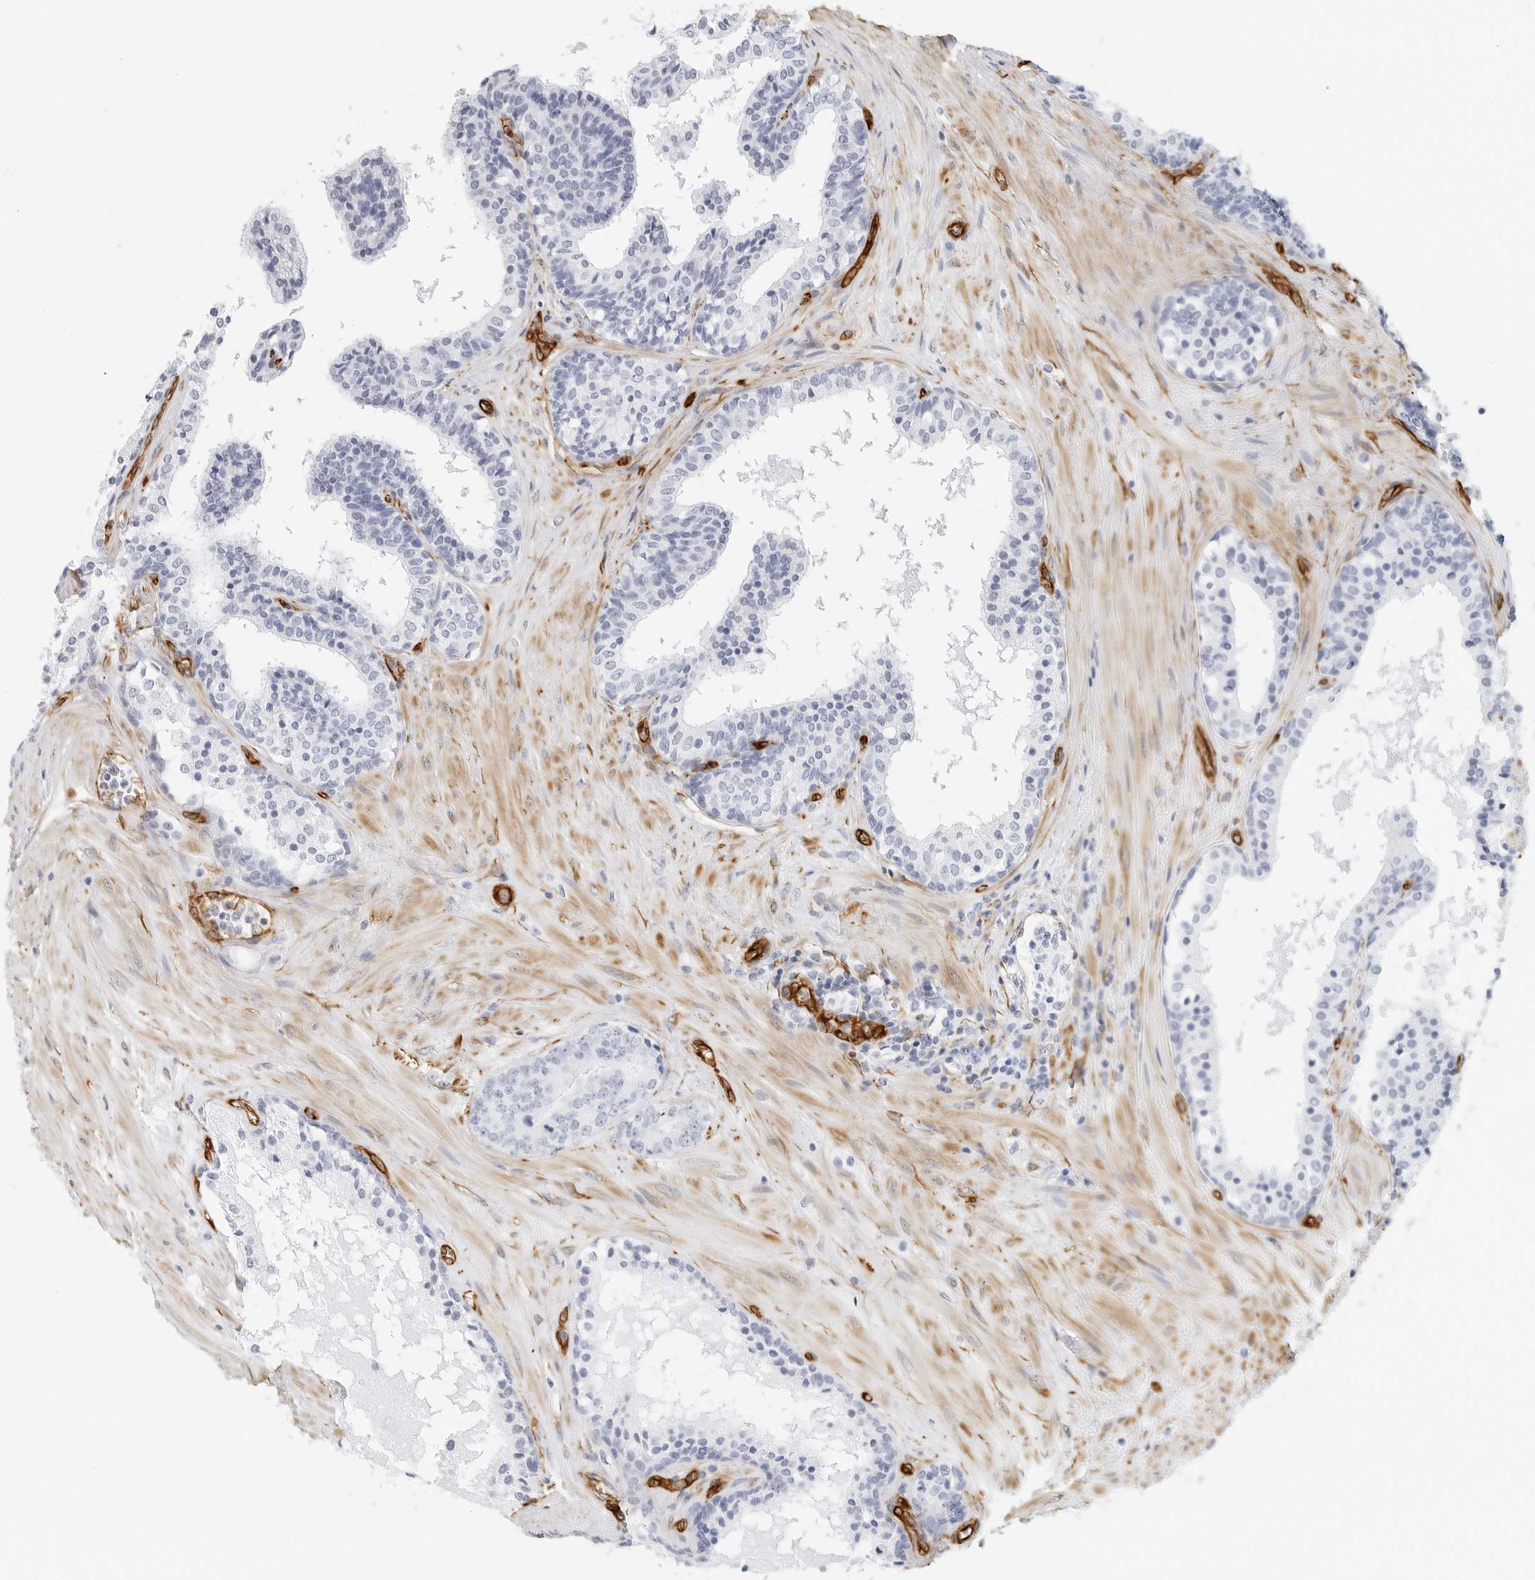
{"staining": {"intensity": "negative", "quantity": "none", "location": "none"}, "tissue": "prostate cancer", "cell_type": "Tumor cells", "image_type": "cancer", "snomed": [{"axis": "morphology", "description": "Adenocarcinoma, High grade"}, {"axis": "topography", "description": "Prostate"}], "caption": "Immunohistochemical staining of prostate high-grade adenocarcinoma exhibits no significant positivity in tumor cells.", "gene": "NES", "patient": {"sex": "male", "age": 56}}